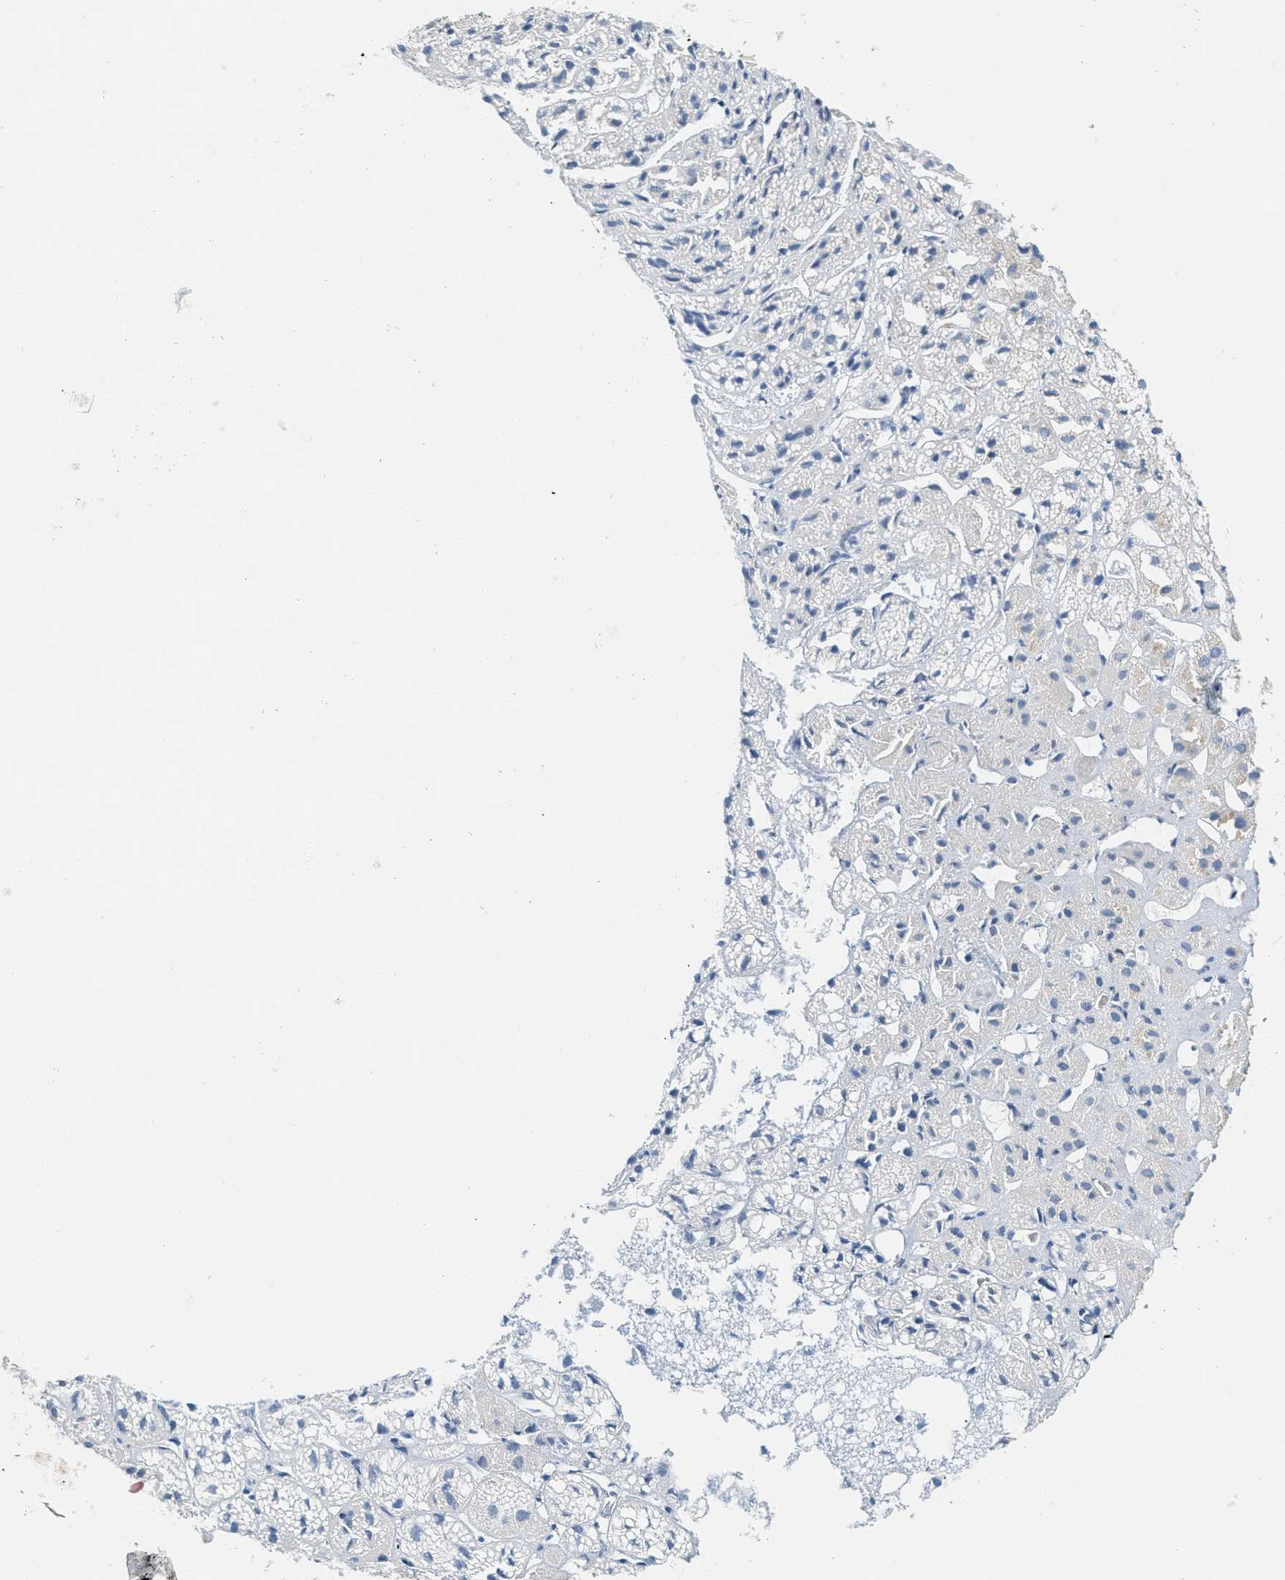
{"staining": {"intensity": "weak", "quantity": "<25%", "location": "cytoplasmic/membranous"}, "tissue": "adrenal gland", "cell_type": "Glandular cells", "image_type": "normal", "snomed": [{"axis": "morphology", "description": "Normal tissue, NOS"}, {"axis": "topography", "description": "Adrenal gland"}], "caption": "This histopathology image is of unremarkable adrenal gland stained with immunohistochemistry to label a protein in brown with the nuclei are counter-stained blue. There is no expression in glandular cells. Brightfield microscopy of immunohistochemistry (IHC) stained with DAB (brown) and hematoxylin (blue), captured at high magnification.", "gene": "ORC6", "patient": {"sex": "female", "age": 71}}